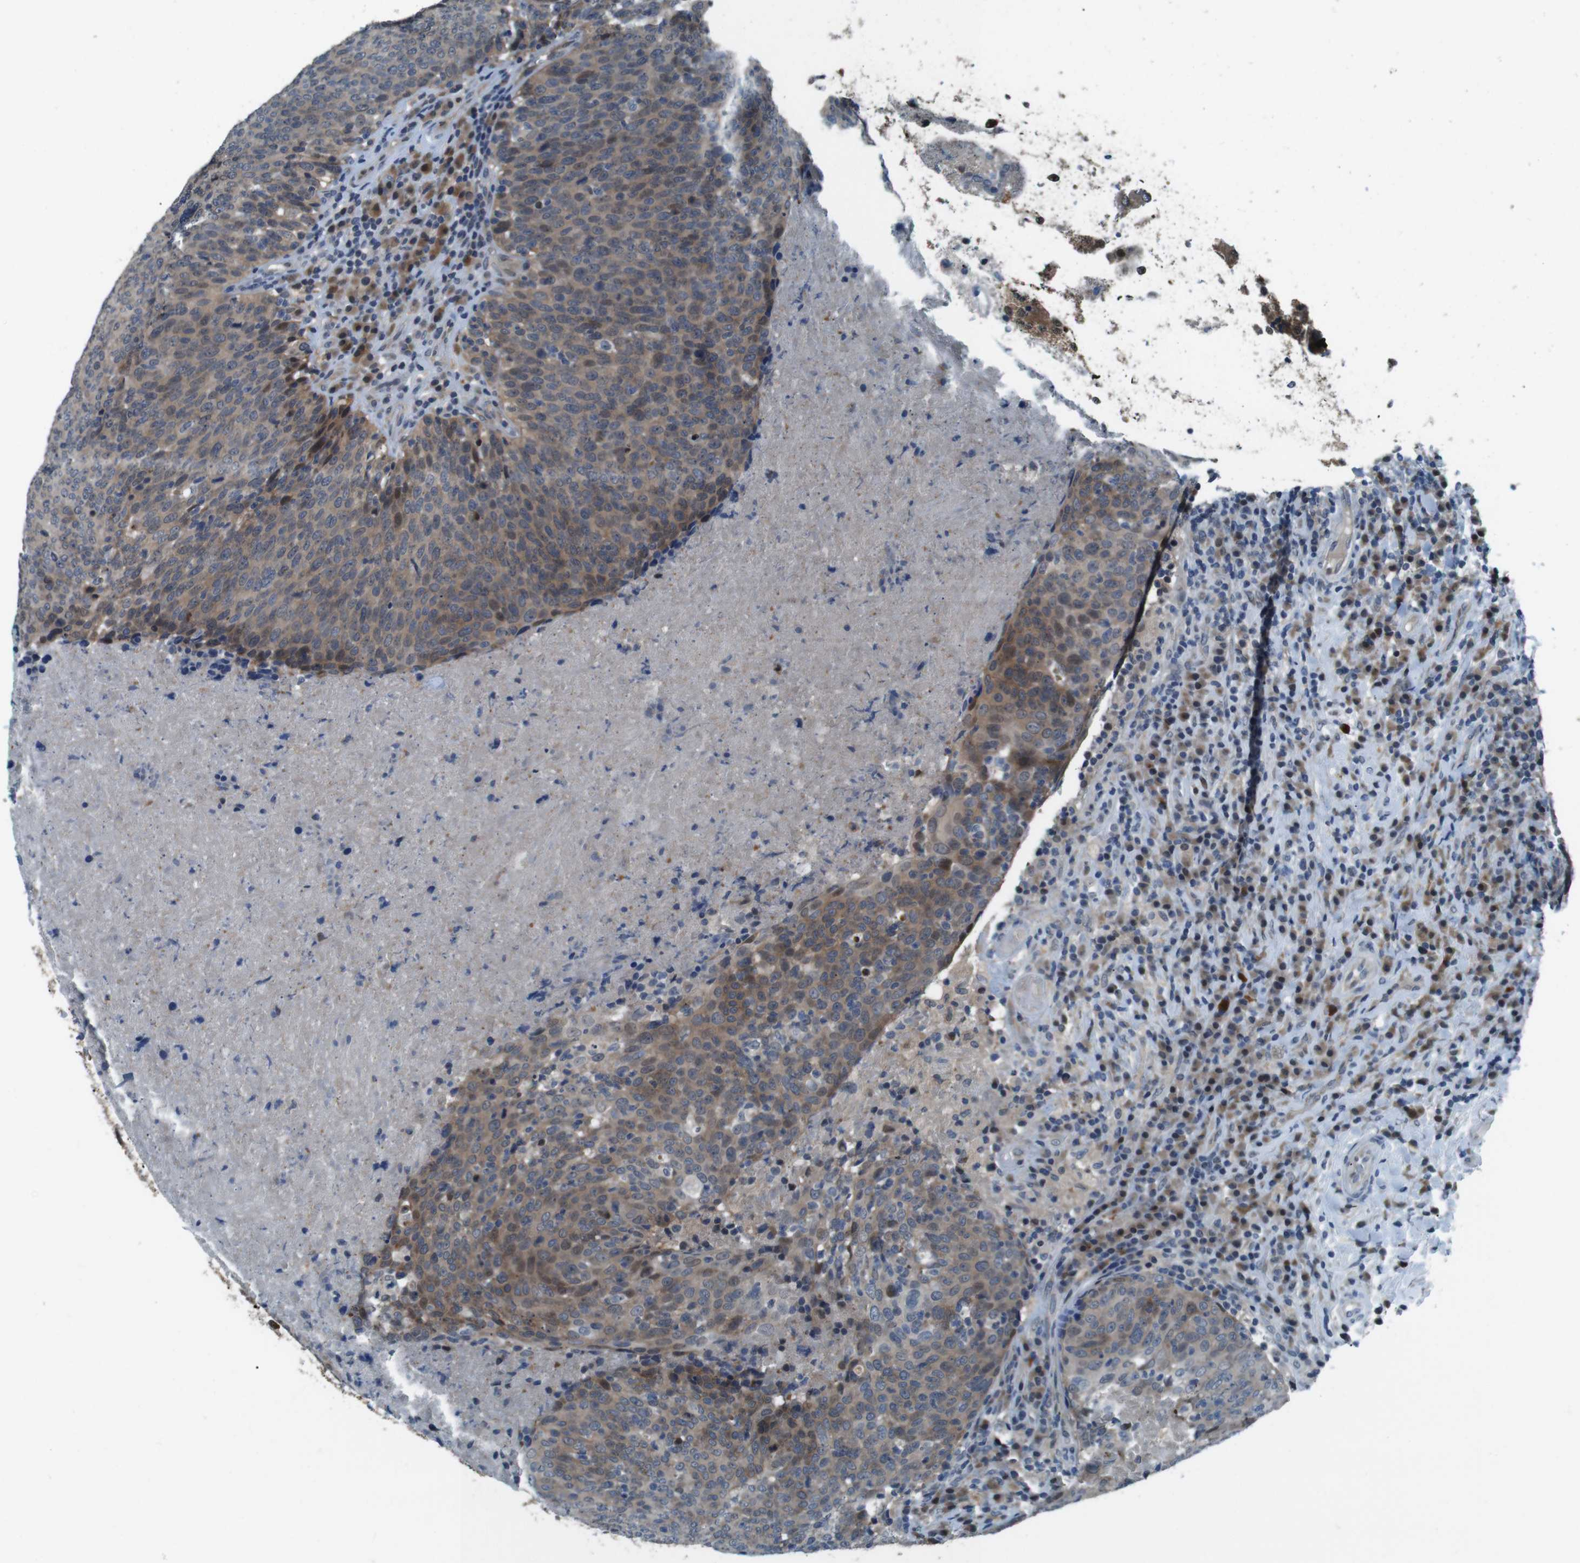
{"staining": {"intensity": "moderate", "quantity": ">75%", "location": "cytoplasmic/membranous"}, "tissue": "head and neck cancer", "cell_type": "Tumor cells", "image_type": "cancer", "snomed": [{"axis": "morphology", "description": "Squamous cell carcinoma, NOS"}, {"axis": "morphology", "description": "Squamous cell carcinoma, metastatic, NOS"}, {"axis": "topography", "description": "Lymph node"}, {"axis": "topography", "description": "Head-Neck"}], "caption": "Protein expression analysis of human head and neck squamous cell carcinoma reveals moderate cytoplasmic/membranous expression in about >75% of tumor cells.", "gene": "LRP5", "patient": {"sex": "male", "age": 62}}